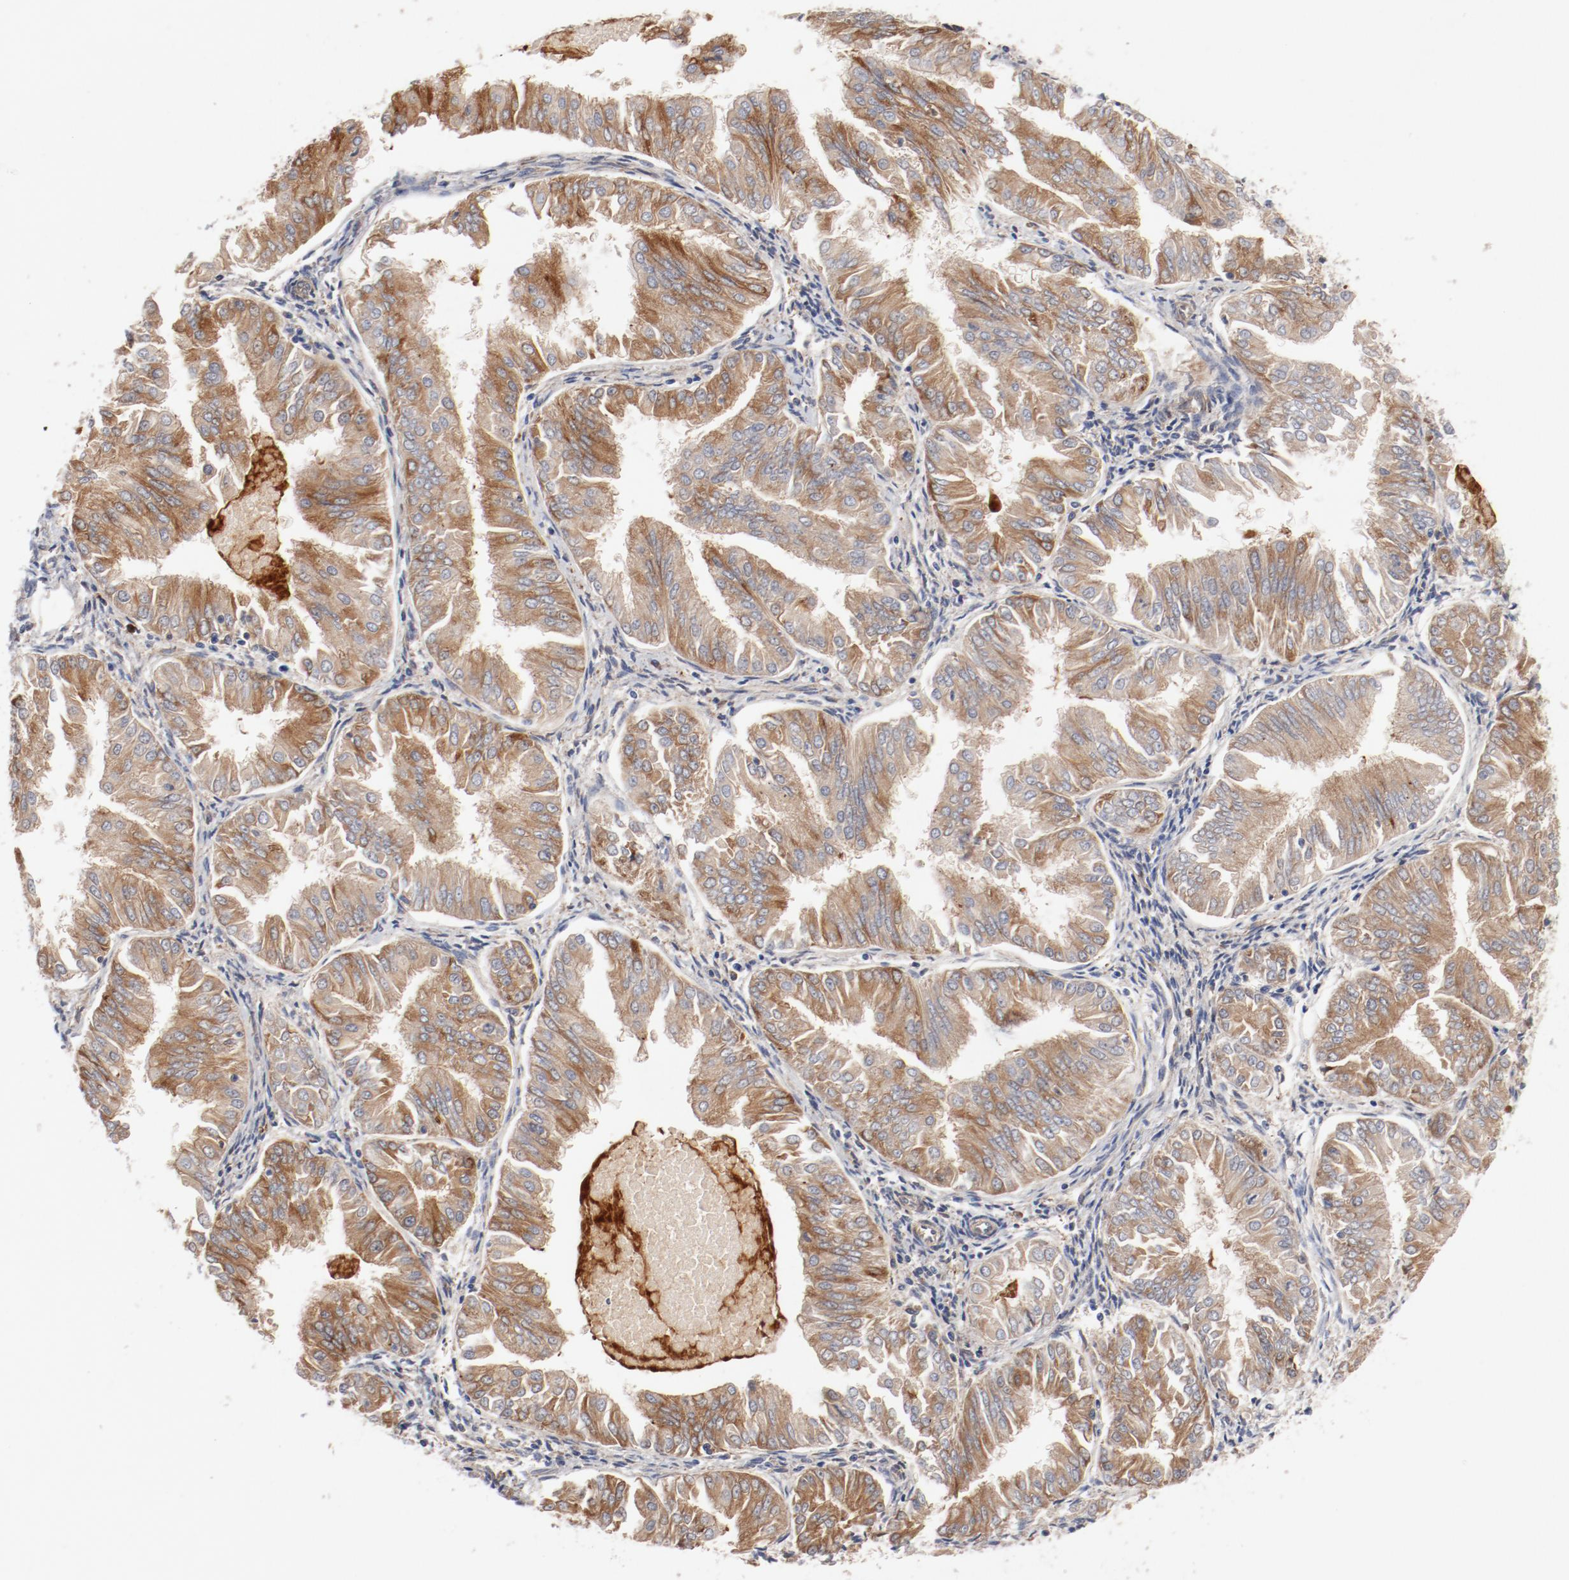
{"staining": {"intensity": "moderate", "quantity": ">75%", "location": "cytoplasmic/membranous"}, "tissue": "endometrial cancer", "cell_type": "Tumor cells", "image_type": "cancer", "snomed": [{"axis": "morphology", "description": "Adenocarcinoma, NOS"}, {"axis": "topography", "description": "Endometrium"}], "caption": "Immunohistochemistry of human endometrial adenocarcinoma shows medium levels of moderate cytoplasmic/membranous staining in about >75% of tumor cells.", "gene": "PITPNM2", "patient": {"sex": "female", "age": 53}}